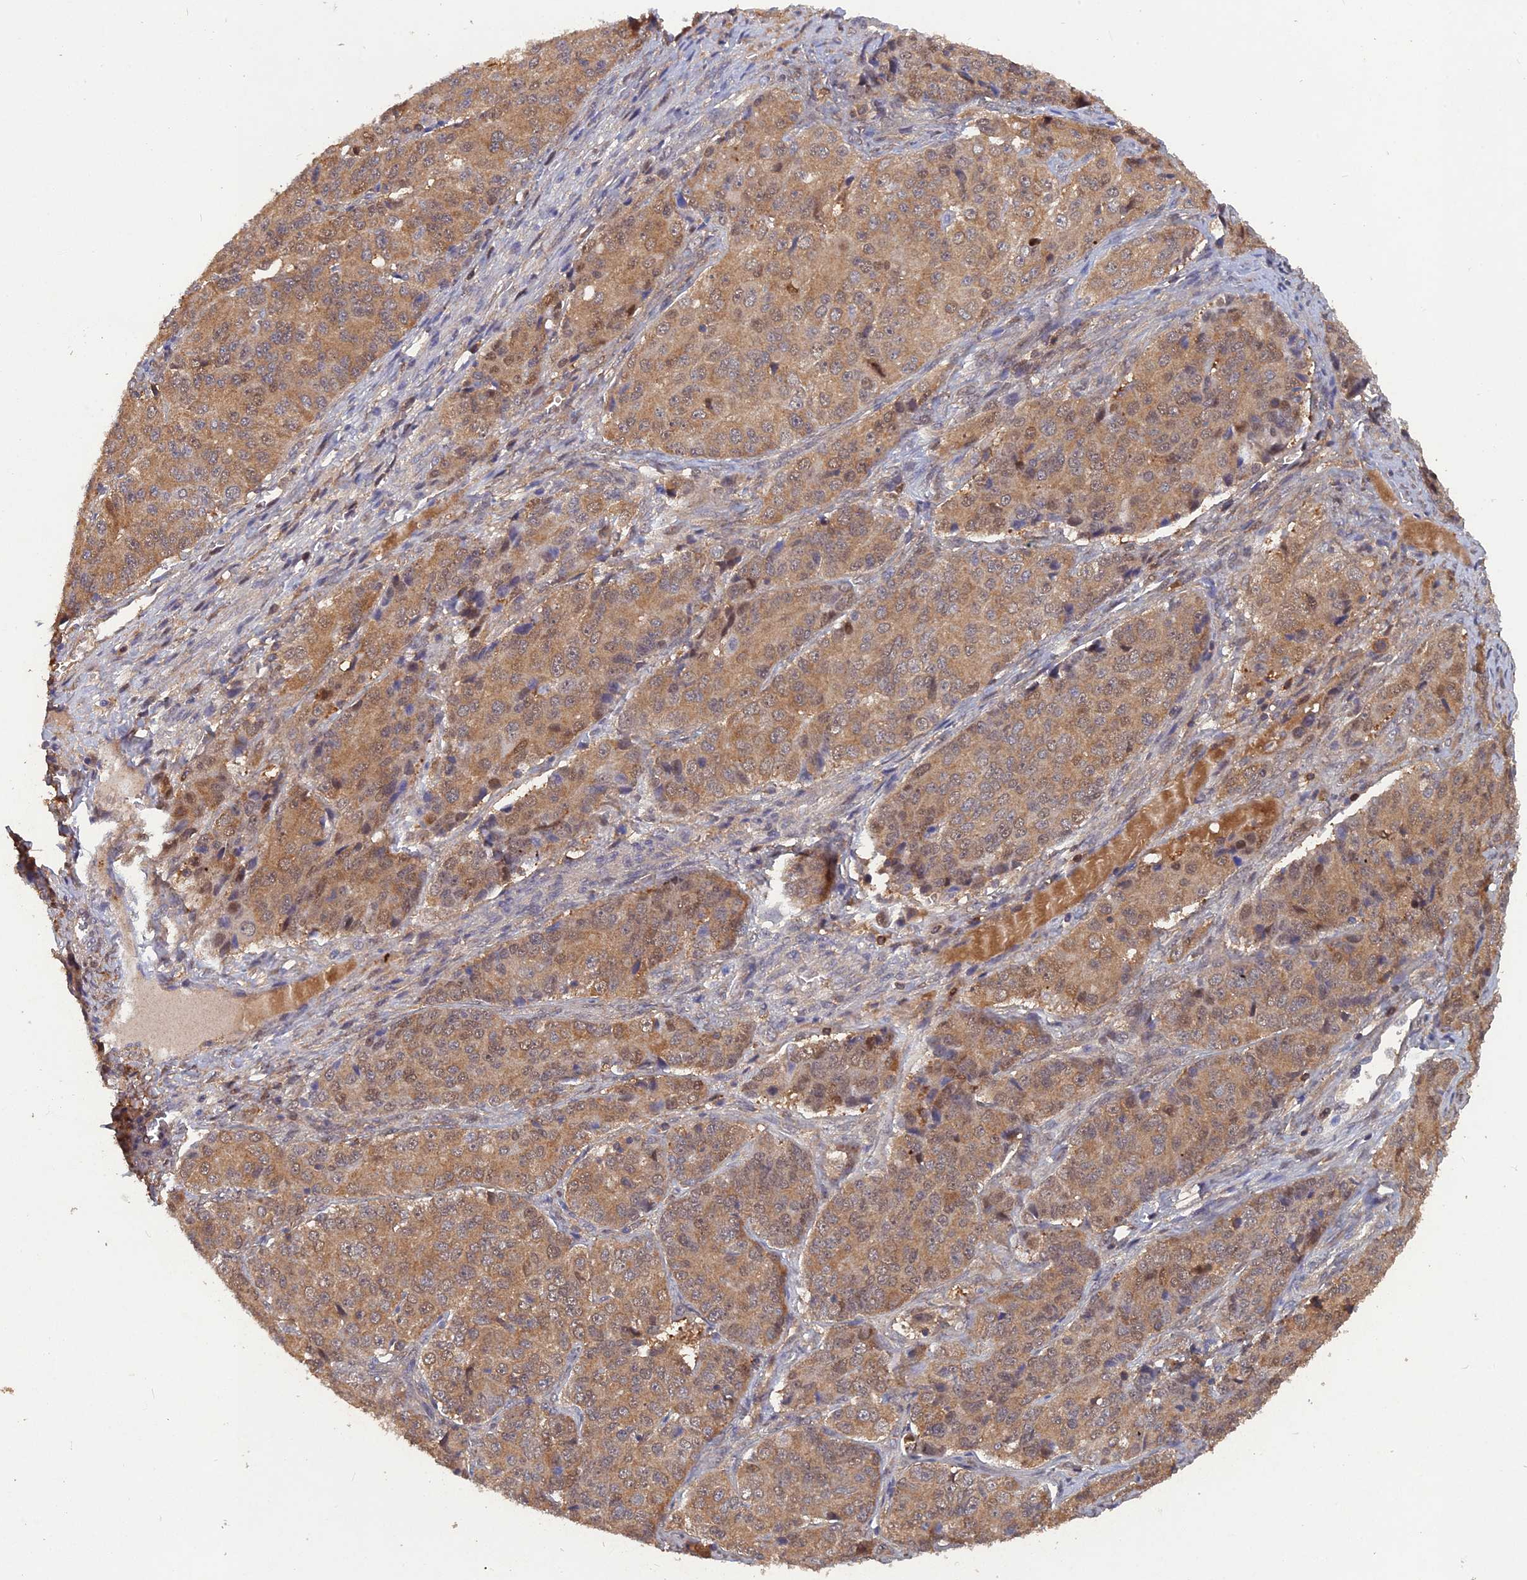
{"staining": {"intensity": "moderate", "quantity": ">75%", "location": "cytoplasmic/membranous,nuclear"}, "tissue": "ovarian cancer", "cell_type": "Tumor cells", "image_type": "cancer", "snomed": [{"axis": "morphology", "description": "Carcinoma, endometroid"}, {"axis": "topography", "description": "Ovary"}], "caption": "IHC micrograph of endometroid carcinoma (ovarian) stained for a protein (brown), which shows medium levels of moderate cytoplasmic/membranous and nuclear staining in about >75% of tumor cells.", "gene": "BLVRA", "patient": {"sex": "female", "age": 51}}